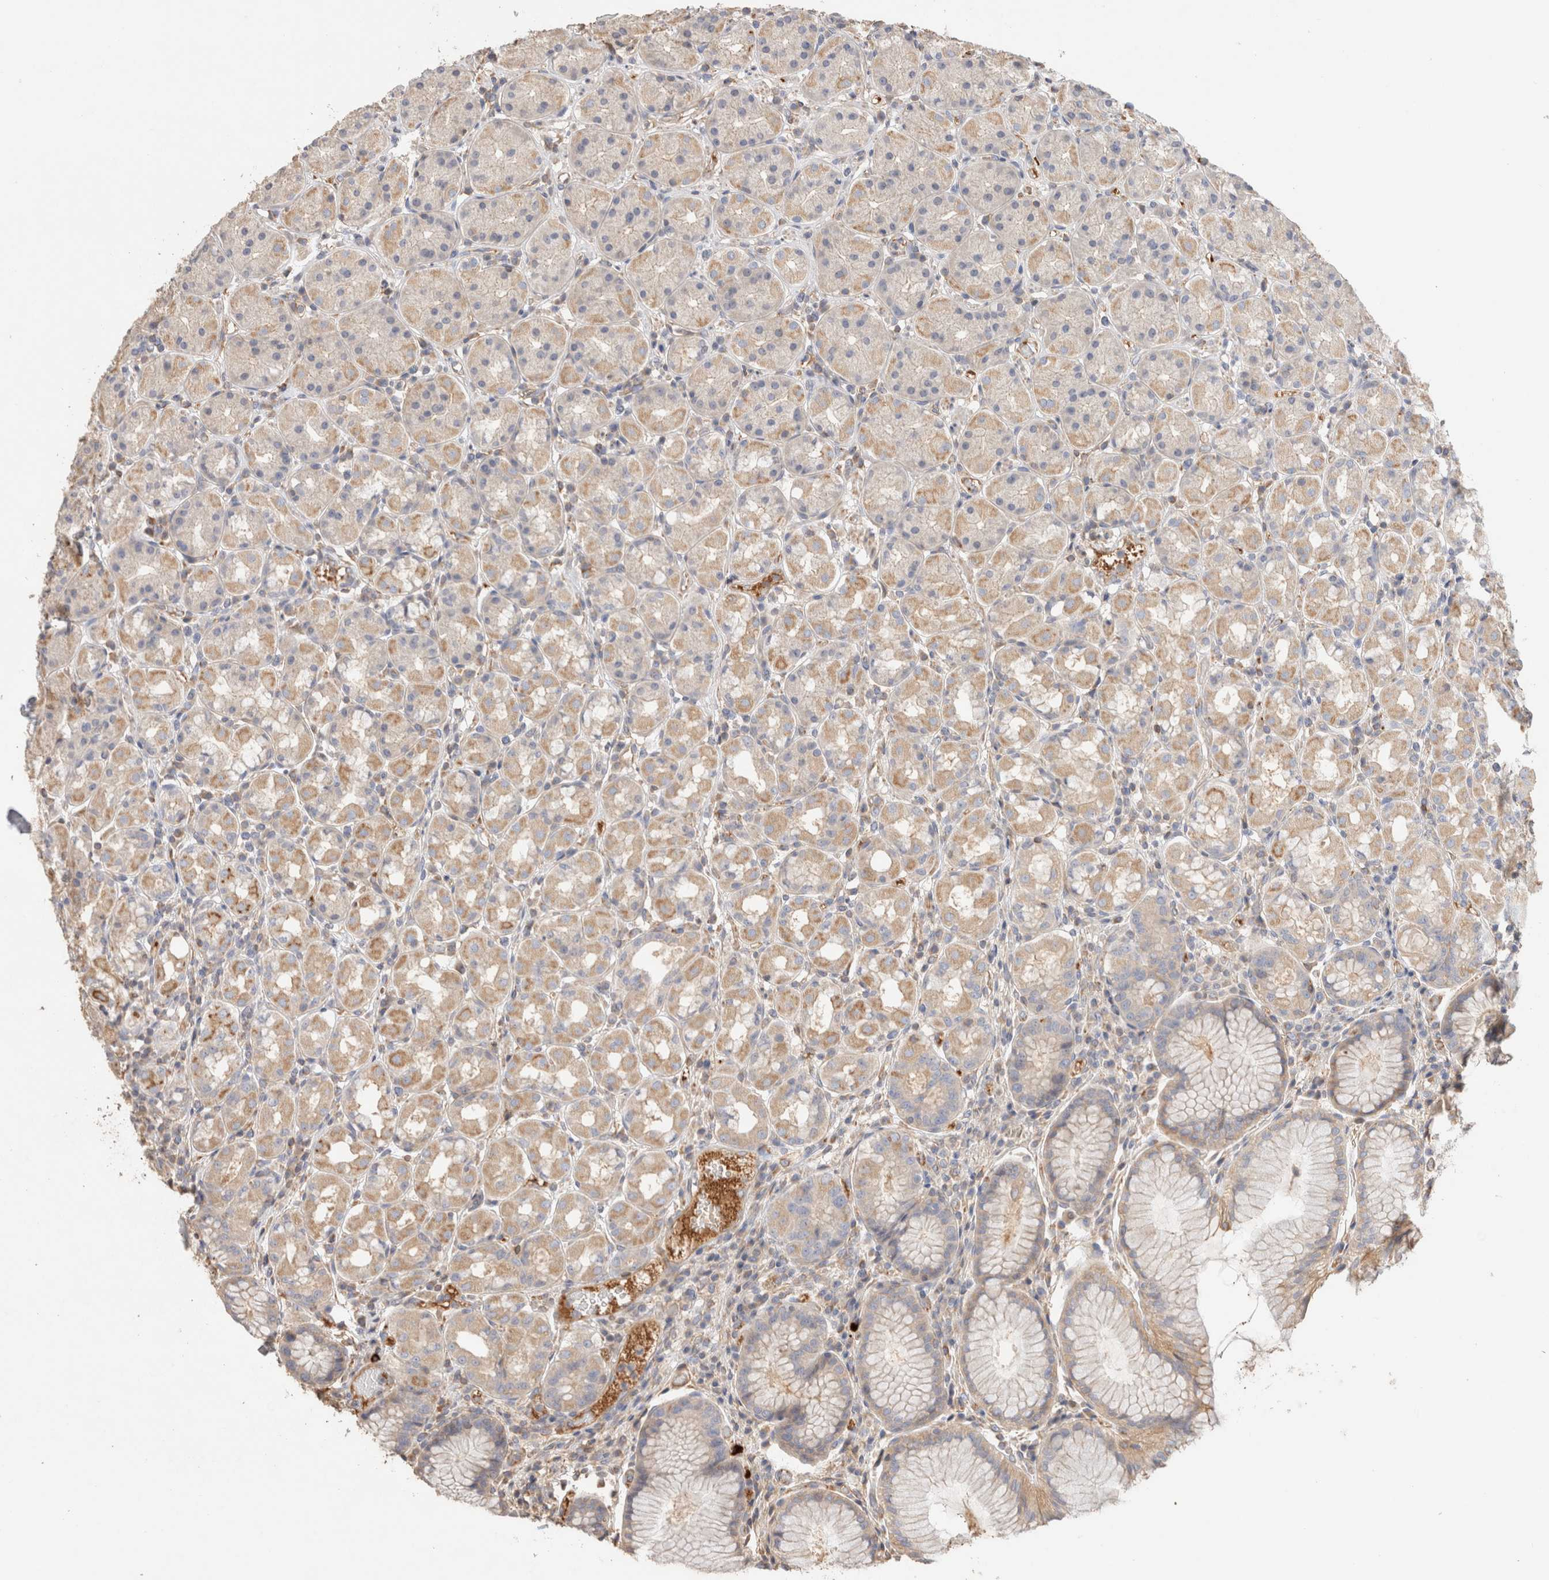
{"staining": {"intensity": "moderate", "quantity": "25%-75%", "location": "cytoplasmic/membranous"}, "tissue": "stomach", "cell_type": "Glandular cells", "image_type": "normal", "snomed": [{"axis": "morphology", "description": "Normal tissue, NOS"}, {"axis": "topography", "description": "Stomach, lower"}], "caption": "The photomicrograph reveals immunohistochemical staining of unremarkable stomach. There is moderate cytoplasmic/membranous positivity is seen in about 25%-75% of glandular cells.", "gene": "PROS1", "patient": {"sex": "female", "age": 56}}